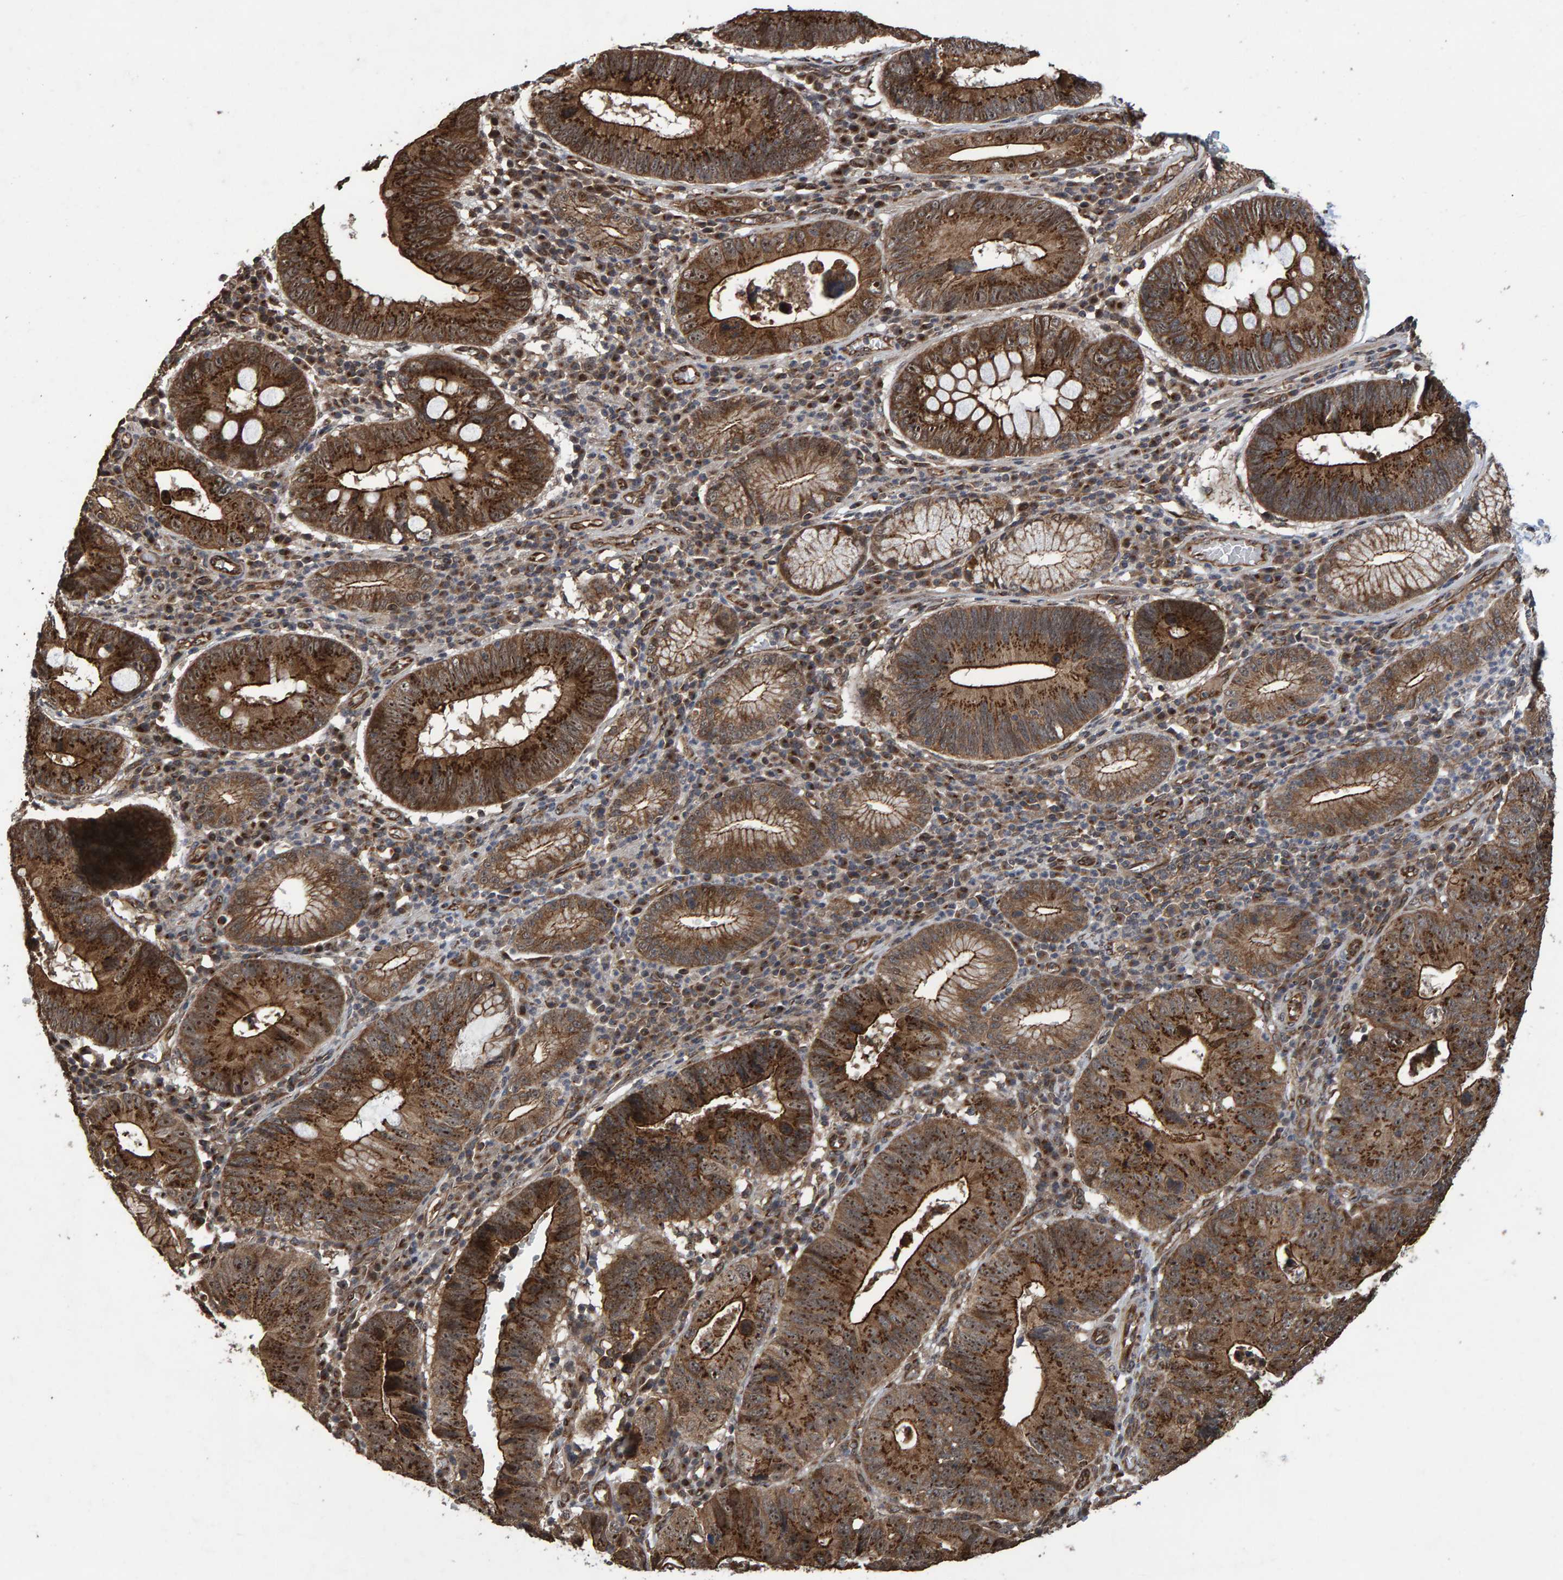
{"staining": {"intensity": "strong", "quantity": ">75%", "location": "cytoplasmic/membranous,nuclear"}, "tissue": "stomach cancer", "cell_type": "Tumor cells", "image_type": "cancer", "snomed": [{"axis": "morphology", "description": "Adenocarcinoma, NOS"}, {"axis": "topography", "description": "Stomach"}], "caption": "Stomach cancer (adenocarcinoma) stained for a protein reveals strong cytoplasmic/membranous and nuclear positivity in tumor cells.", "gene": "TRIM68", "patient": {"sex": "male", "age": 59}}